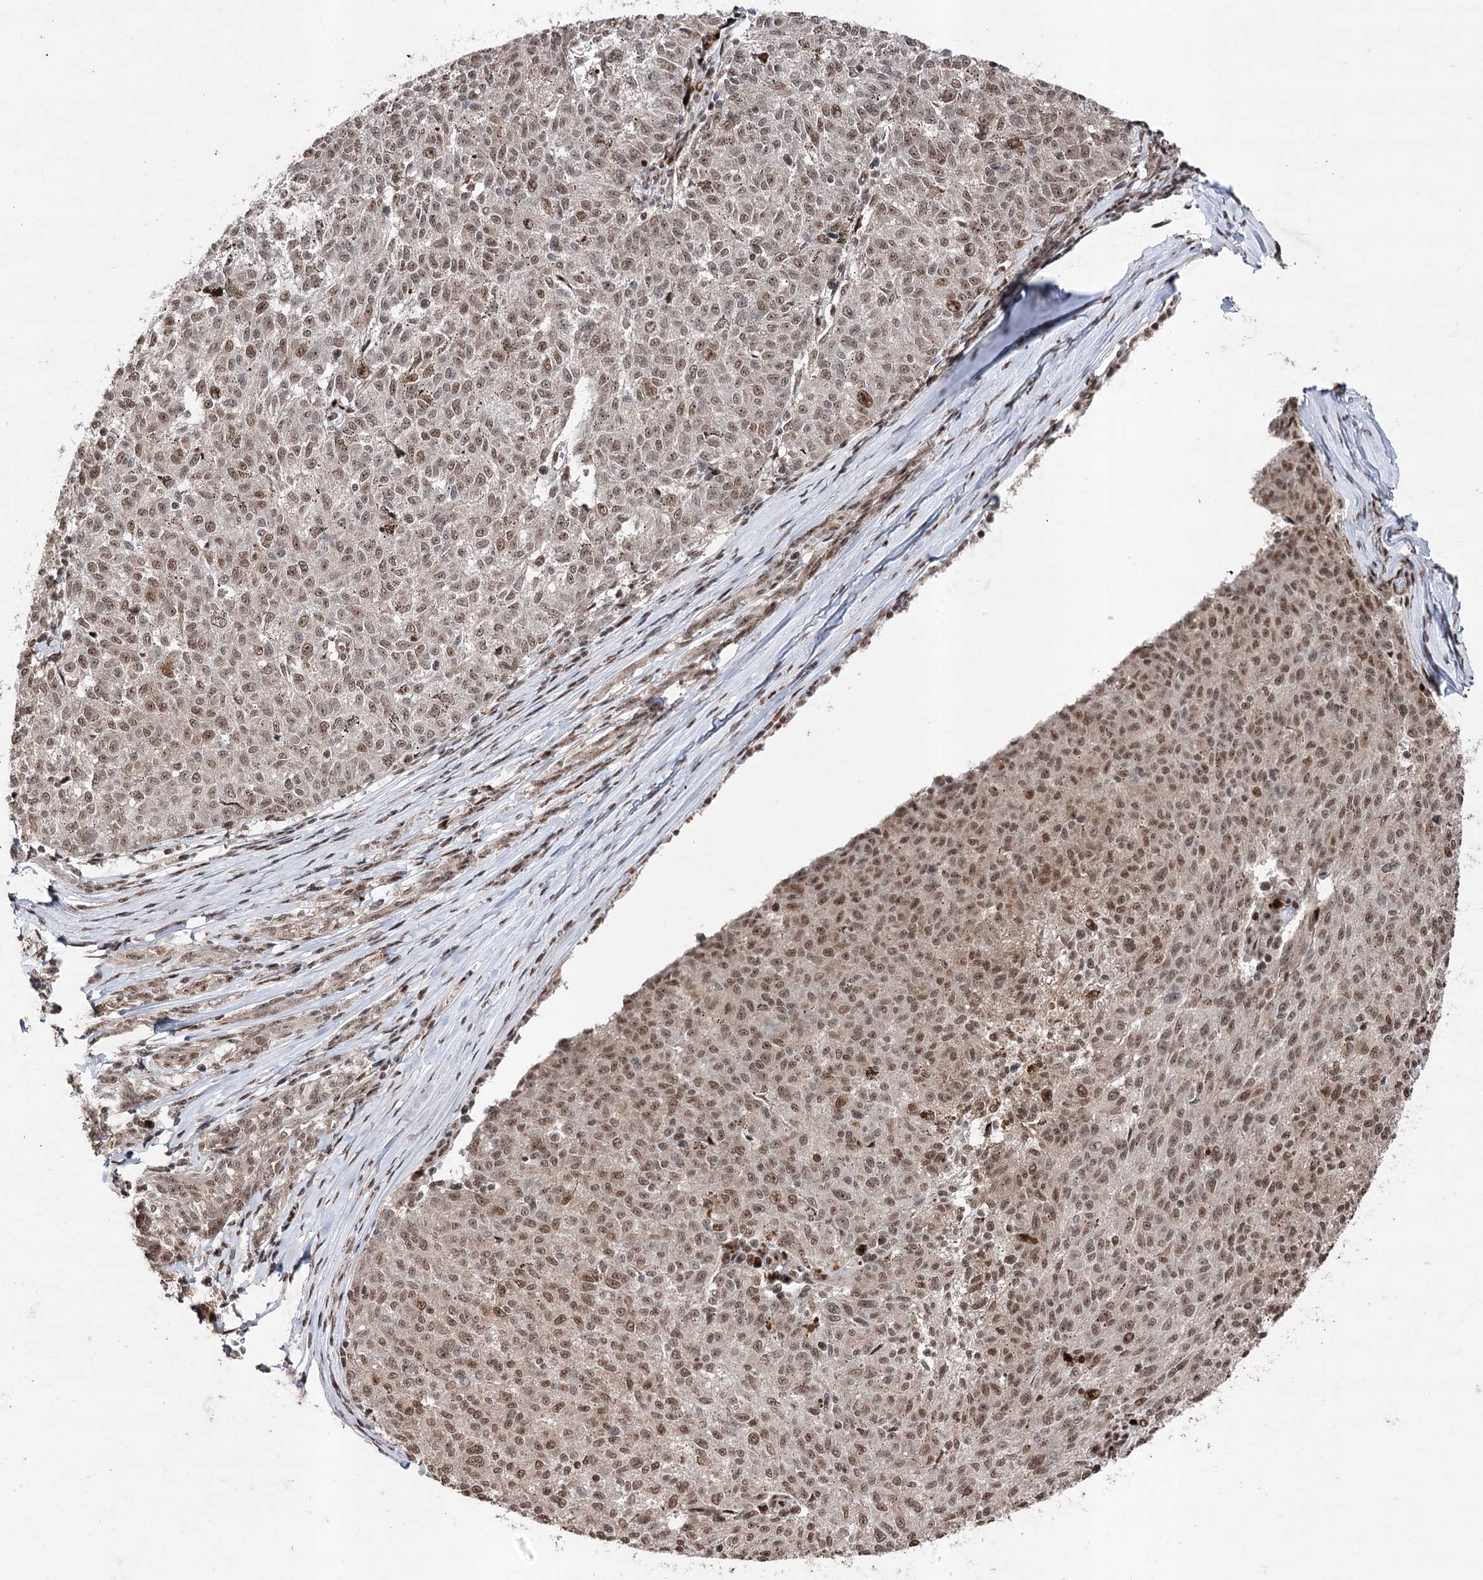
{"staining": {"intensity": "moderate", "quantity": ">75%", "location": "nuclear"}, "tissue": "melanoma", "cell_type": "Tumor cells", "image_type": "cancer", "snomed": [{"axis": "morphology", "description": "Malignant melanoma, NOS"}, {"axis": "topography", "description": "Skin"}], "caption": "There is medium levels of moderate nuclear expression in tumor cells of melanoma, as demonstrated by immunohistochemical staining (brown color).", "gene": "PDCD4", "patient": {"sex": "female", "age": 72}}